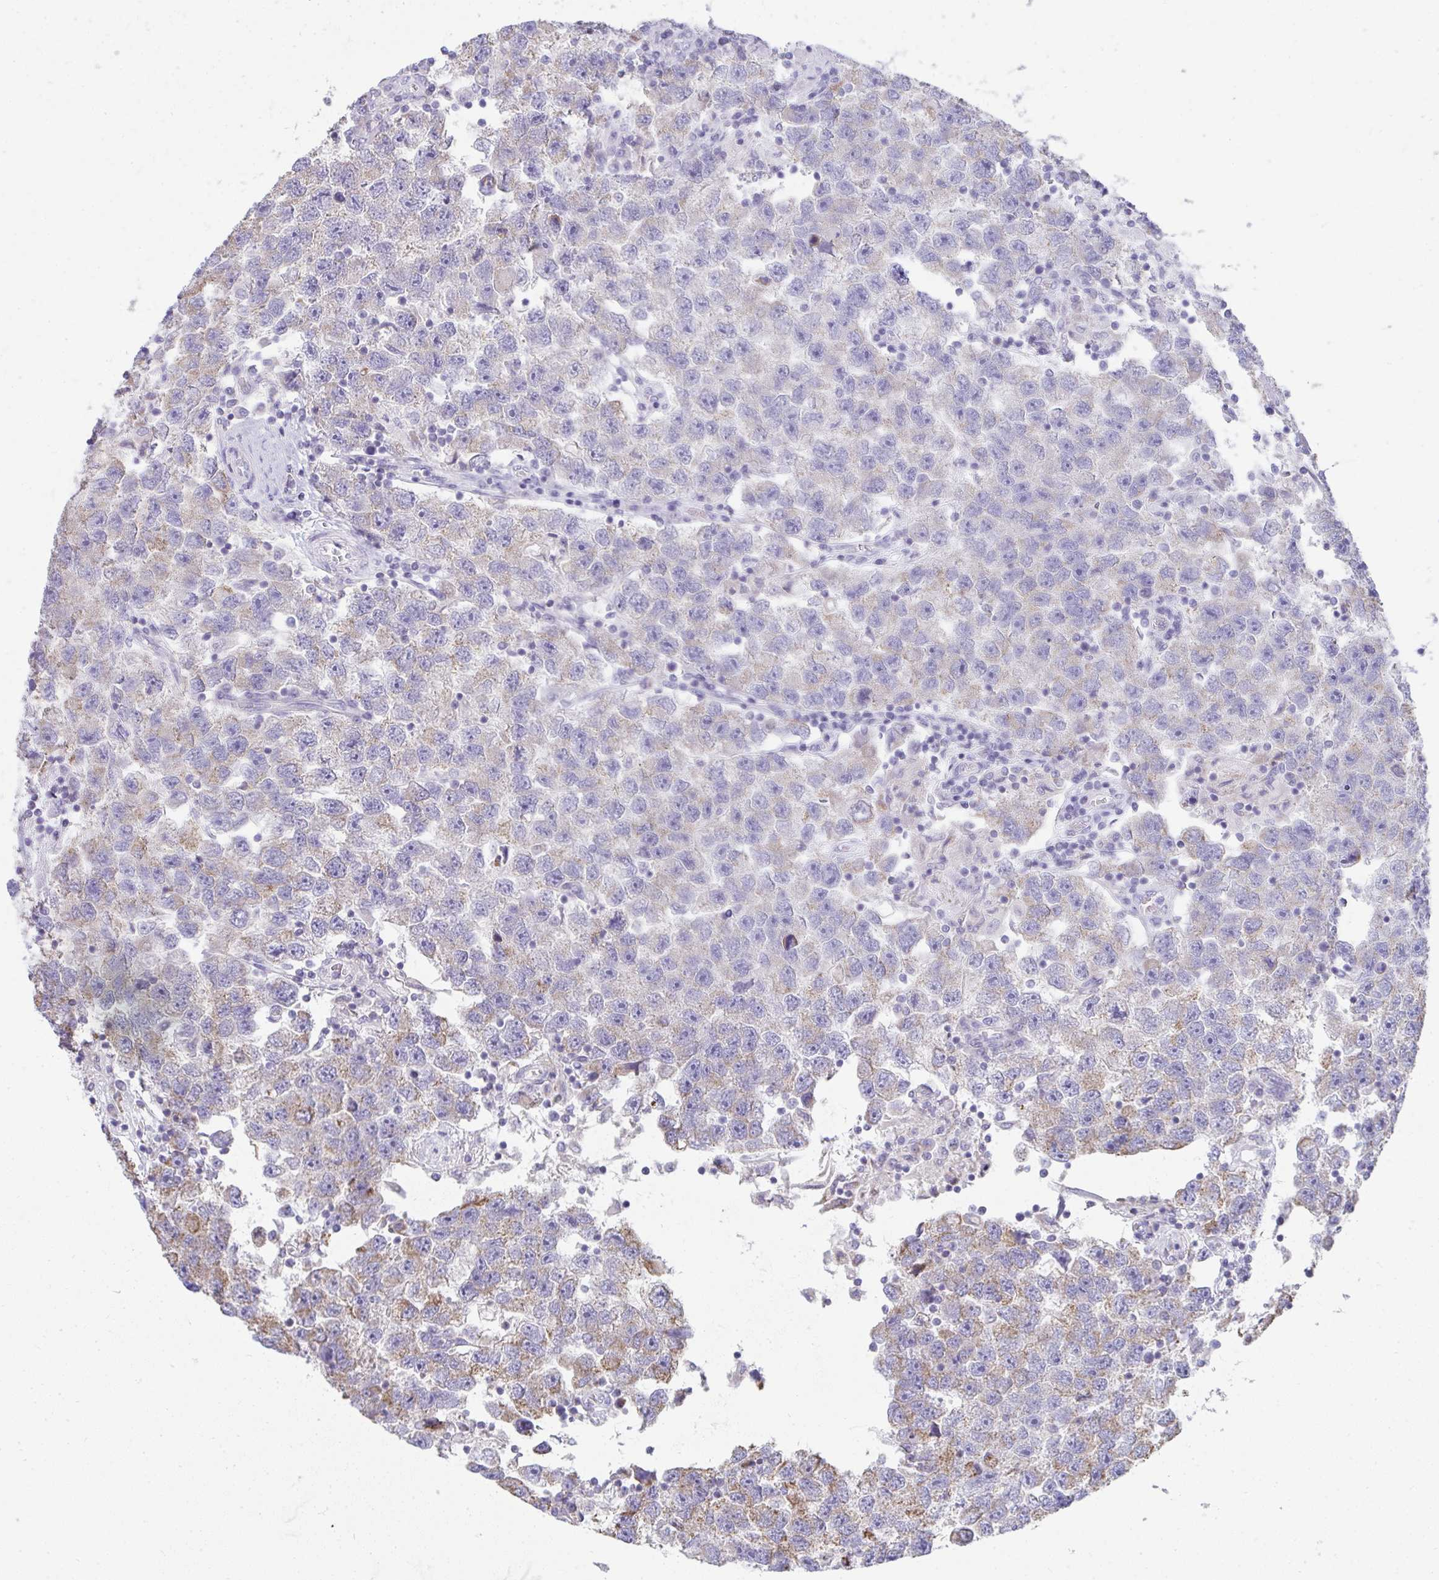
{"staining": {"intensity": "weak", "quantity": "25%-75%", "location": "cytoplasmic/membranous"}, "tissue": "testis cancer", "cell_type": "Tumor cells", "image_type": "cancer", "snomed": [{"axis": "morphology", "description": "Seminoma, NOS"}, {"axis": "topography", "description": "Testis"}], "caption": "Immunohistochemistry (IHC) histopathology image of neoplastic tissue: human testis seminoma stained using immunohistochemistry demonstrates low levels of weak protein expression localized specifically in the cytoplasmic/membranous of tumor cells, appearing as a cytoplasmic/membranous brown color.", "gene": "SLC6A1", "patient": {"sex": "male", "age": 26}}